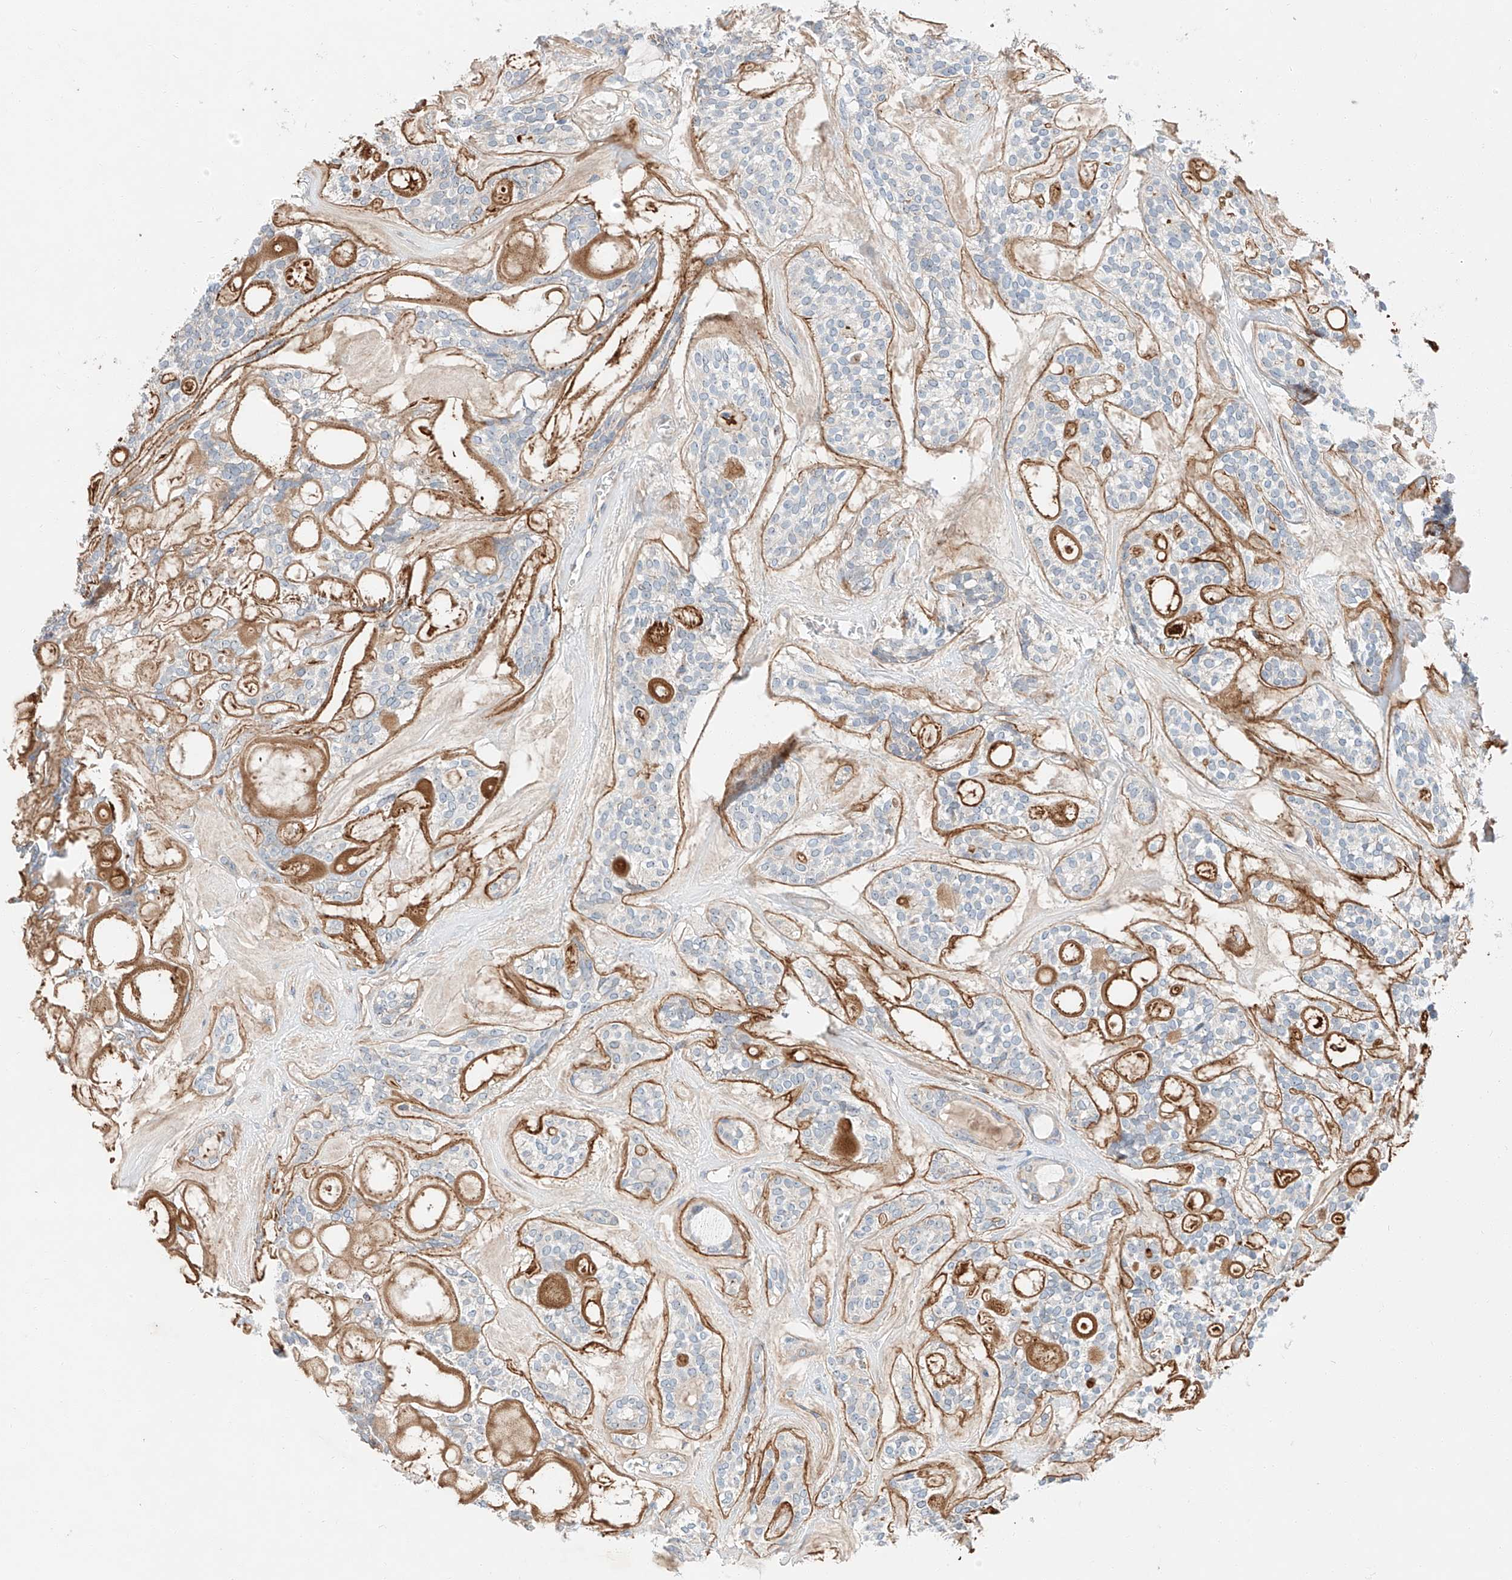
{"staining": {"intensity": "negative", "quantity": "none", "location": "none"}, "tissue": "head and neck cancer", "cell_type": "Tumor cells", "image_type": "cancer", "snomed": [{"axis": "morphology", "description": "Adenocarcinoma, NOS"}, {"axis": "topography", "description": "Head-Neck"}], "caption": "Protein analysis of head and neck adenocarcinoma shows no significant staining in tumor cells.", "gene": "RUSC1", "patient": {"sex": "male", "age": 66}}